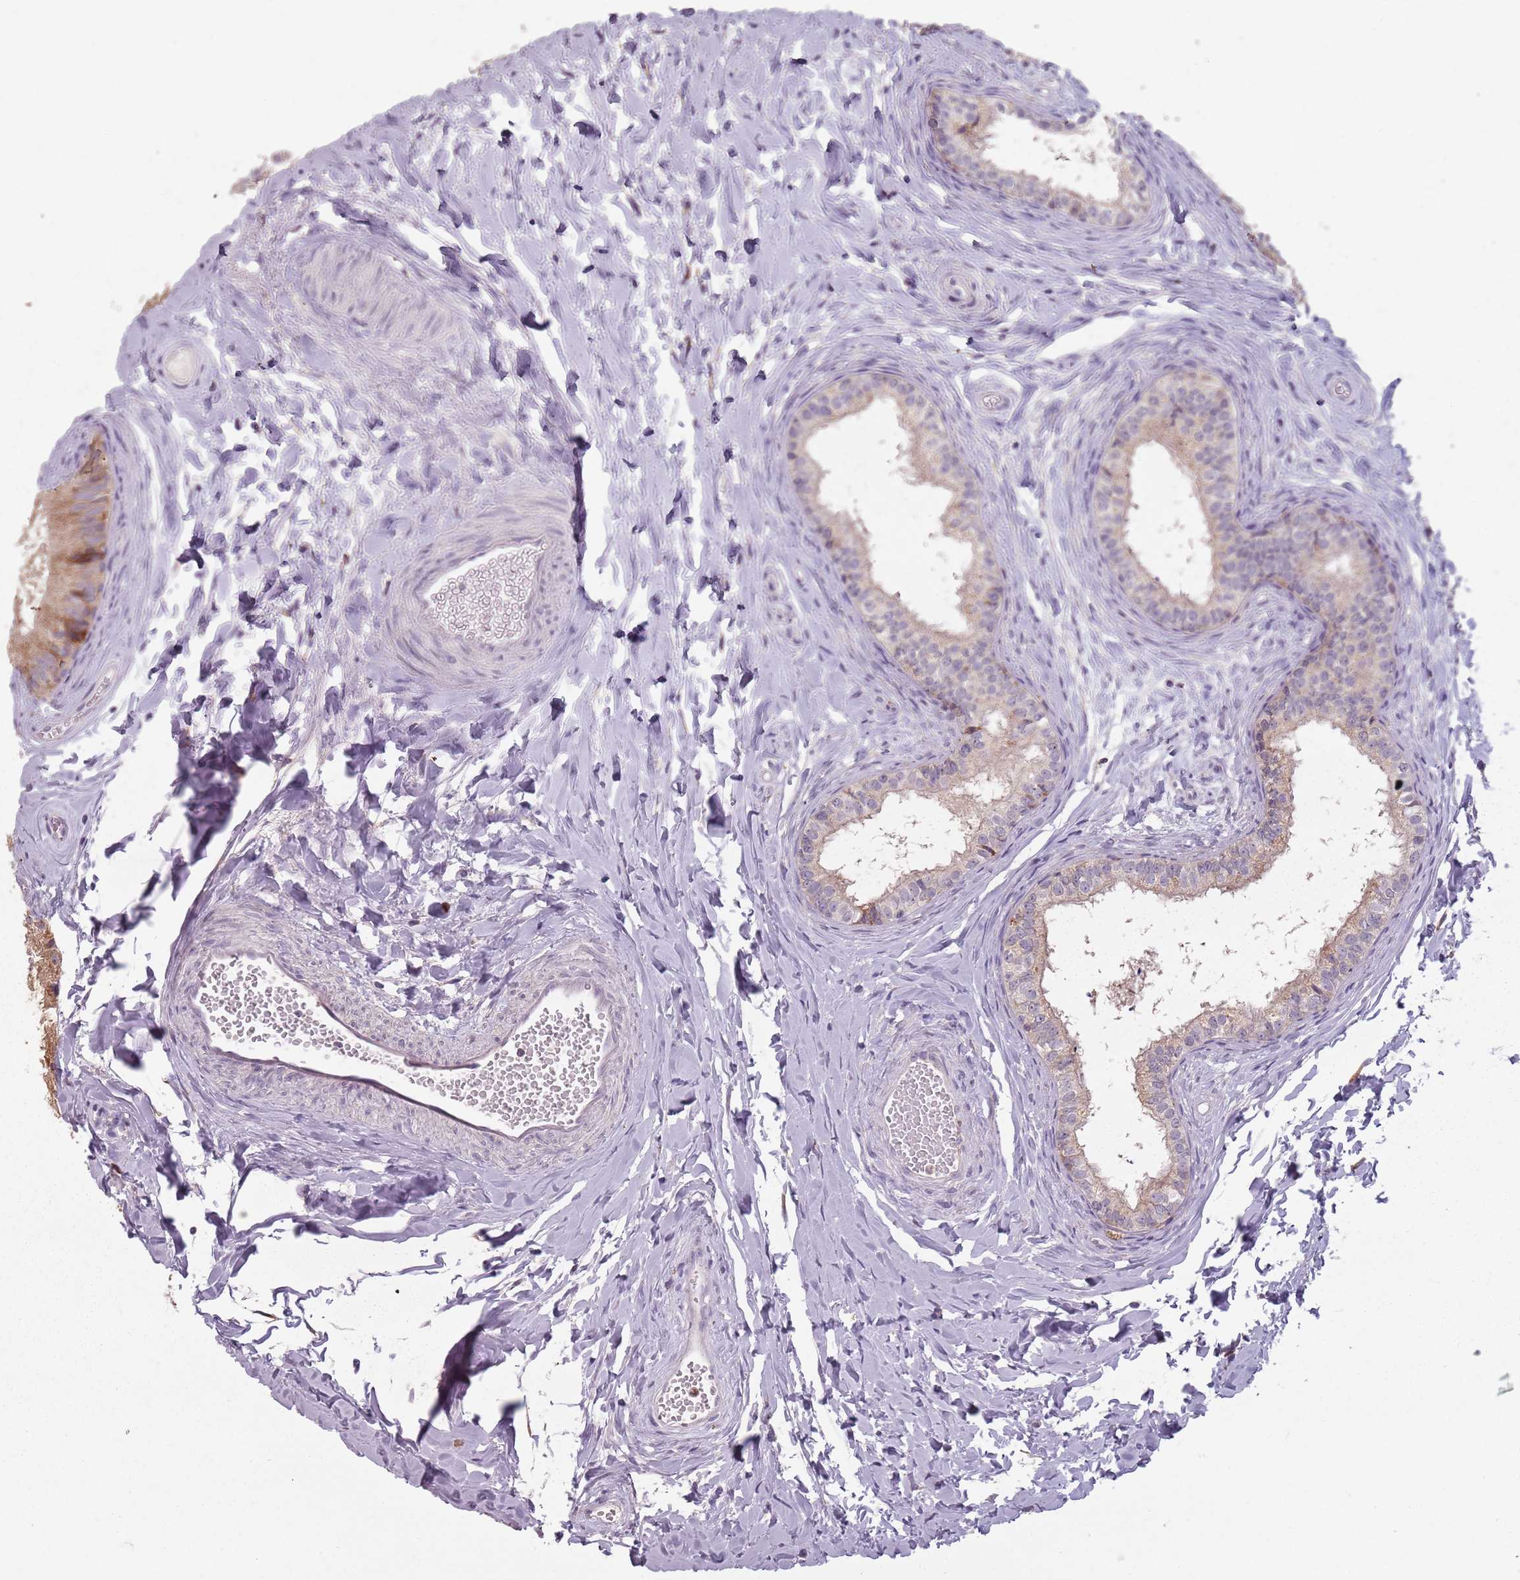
{"staining": {"intensity": "moderate", "quantity": ">75%", "location": "cytoplasmic/membranous"}, "tissue": "epididymis", "cell_type": "Glandular cells", "image_type": "normal", "snomed": [{"axis": "morphology", "description": "Normal tissue, NOS"}, {"axis": "topography", "description": "Epididymis"}], "caption": "Epididymis stained with DAB (3,3'-diaminobenzidine) IHC displays medium levels of moderate cytoplasmic/membranous positivity in about >75% of glandular cells.", "gene": "RPS9", "patient": {"sex": "male", "age": 34}}